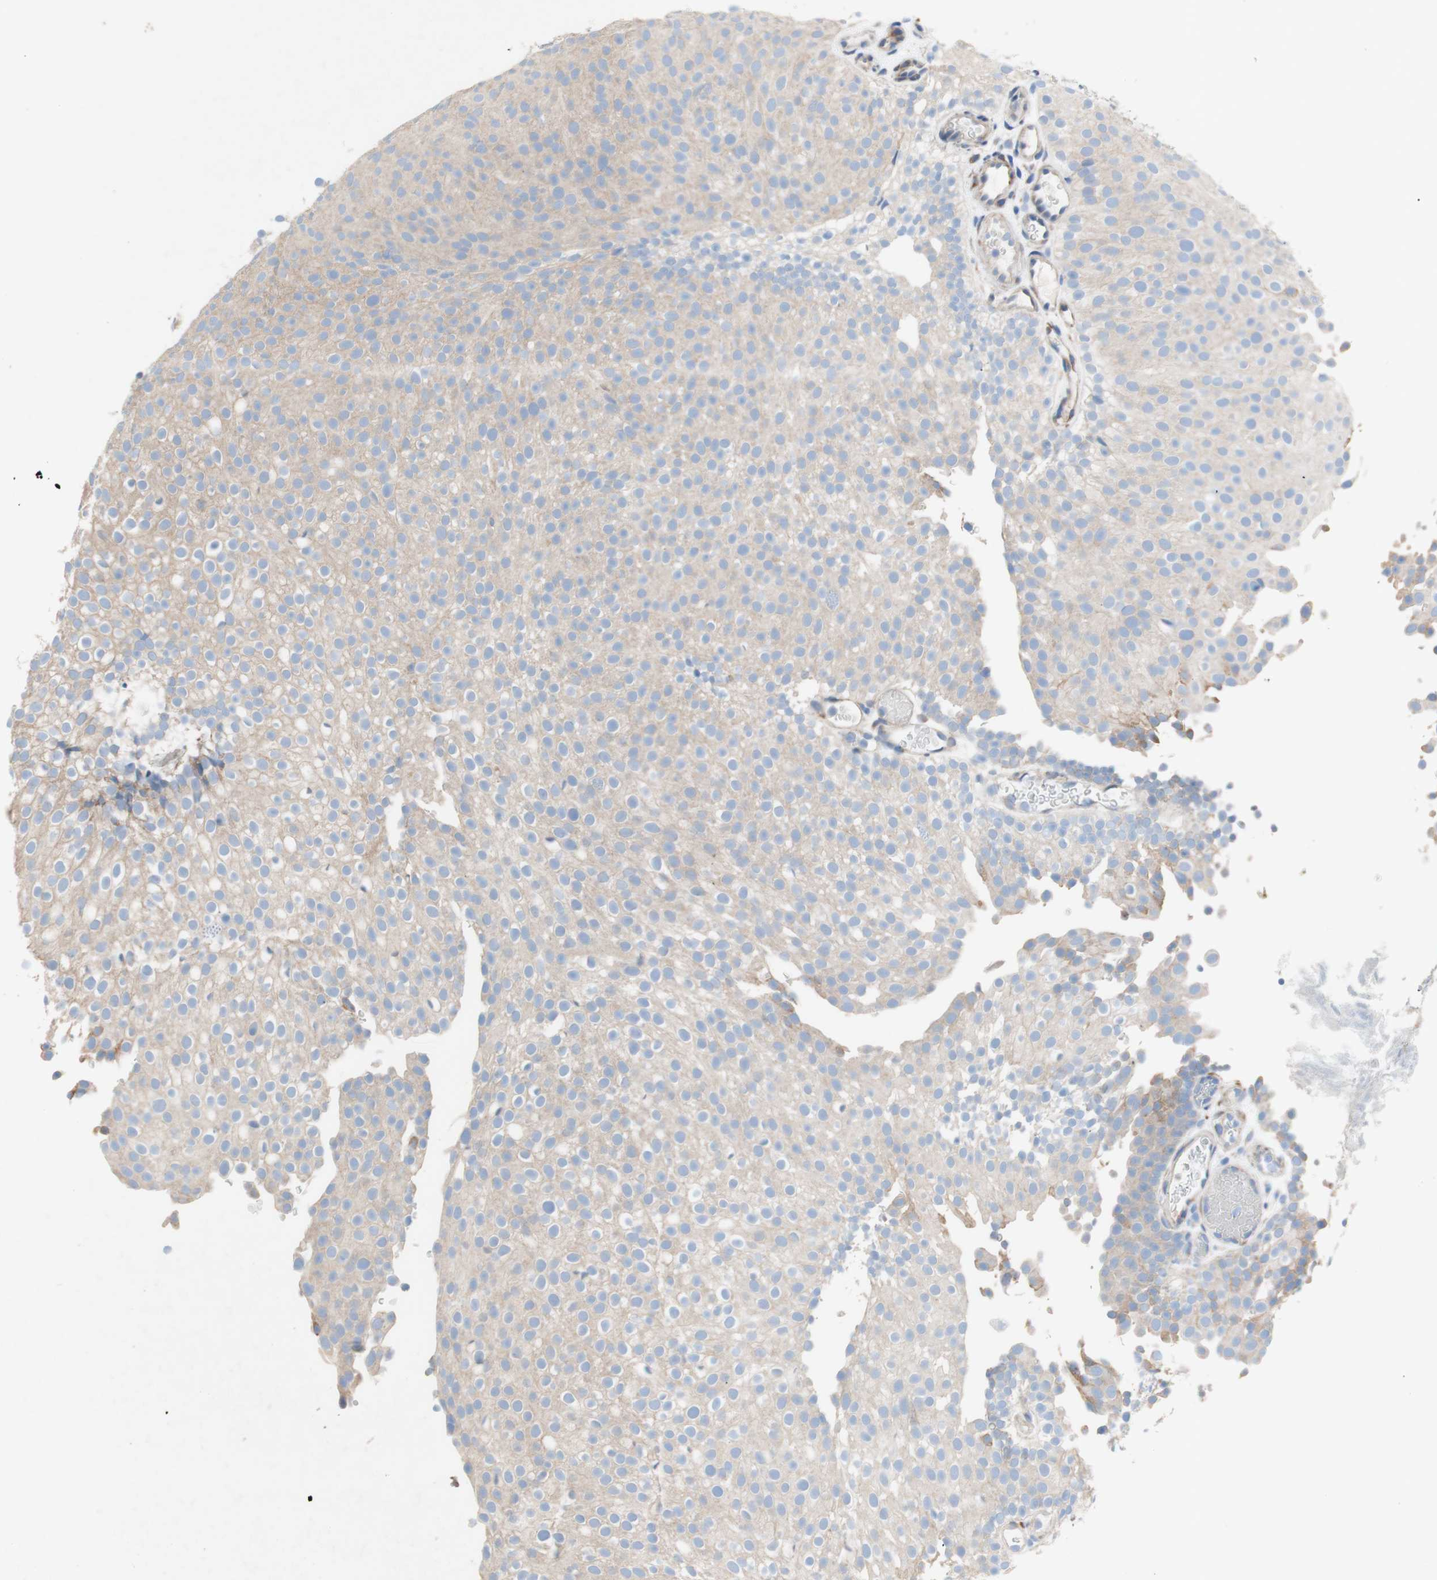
{"staining": {"intensity": "weak", "quantity": "25%-75%", "location": "cytoplasmic/membranous"}, "tissue": "urothelial cancer", "cell_type": "Tumor cells", "image_type": "cancer", "snomed": [{"axis": "morphology", "description": "Urothelial carcinoma, Low grade"}, {"axis": "topography", "description": "Urinary bladder"}], "caption": "DAB immunohistochemical staining of human urothelial carcinoma (low-grade) displays weak cytoplasmic/membranous protein staining in about 25%-75% of tumor cells. The staining was performed using DAB to visualize the protein expression in brown, while the nuclei were stained in blue with hematoxylin (Magnification: 20x).", "gene": "TMIGD2", "patient": {"sex": "male", "age": 78}}